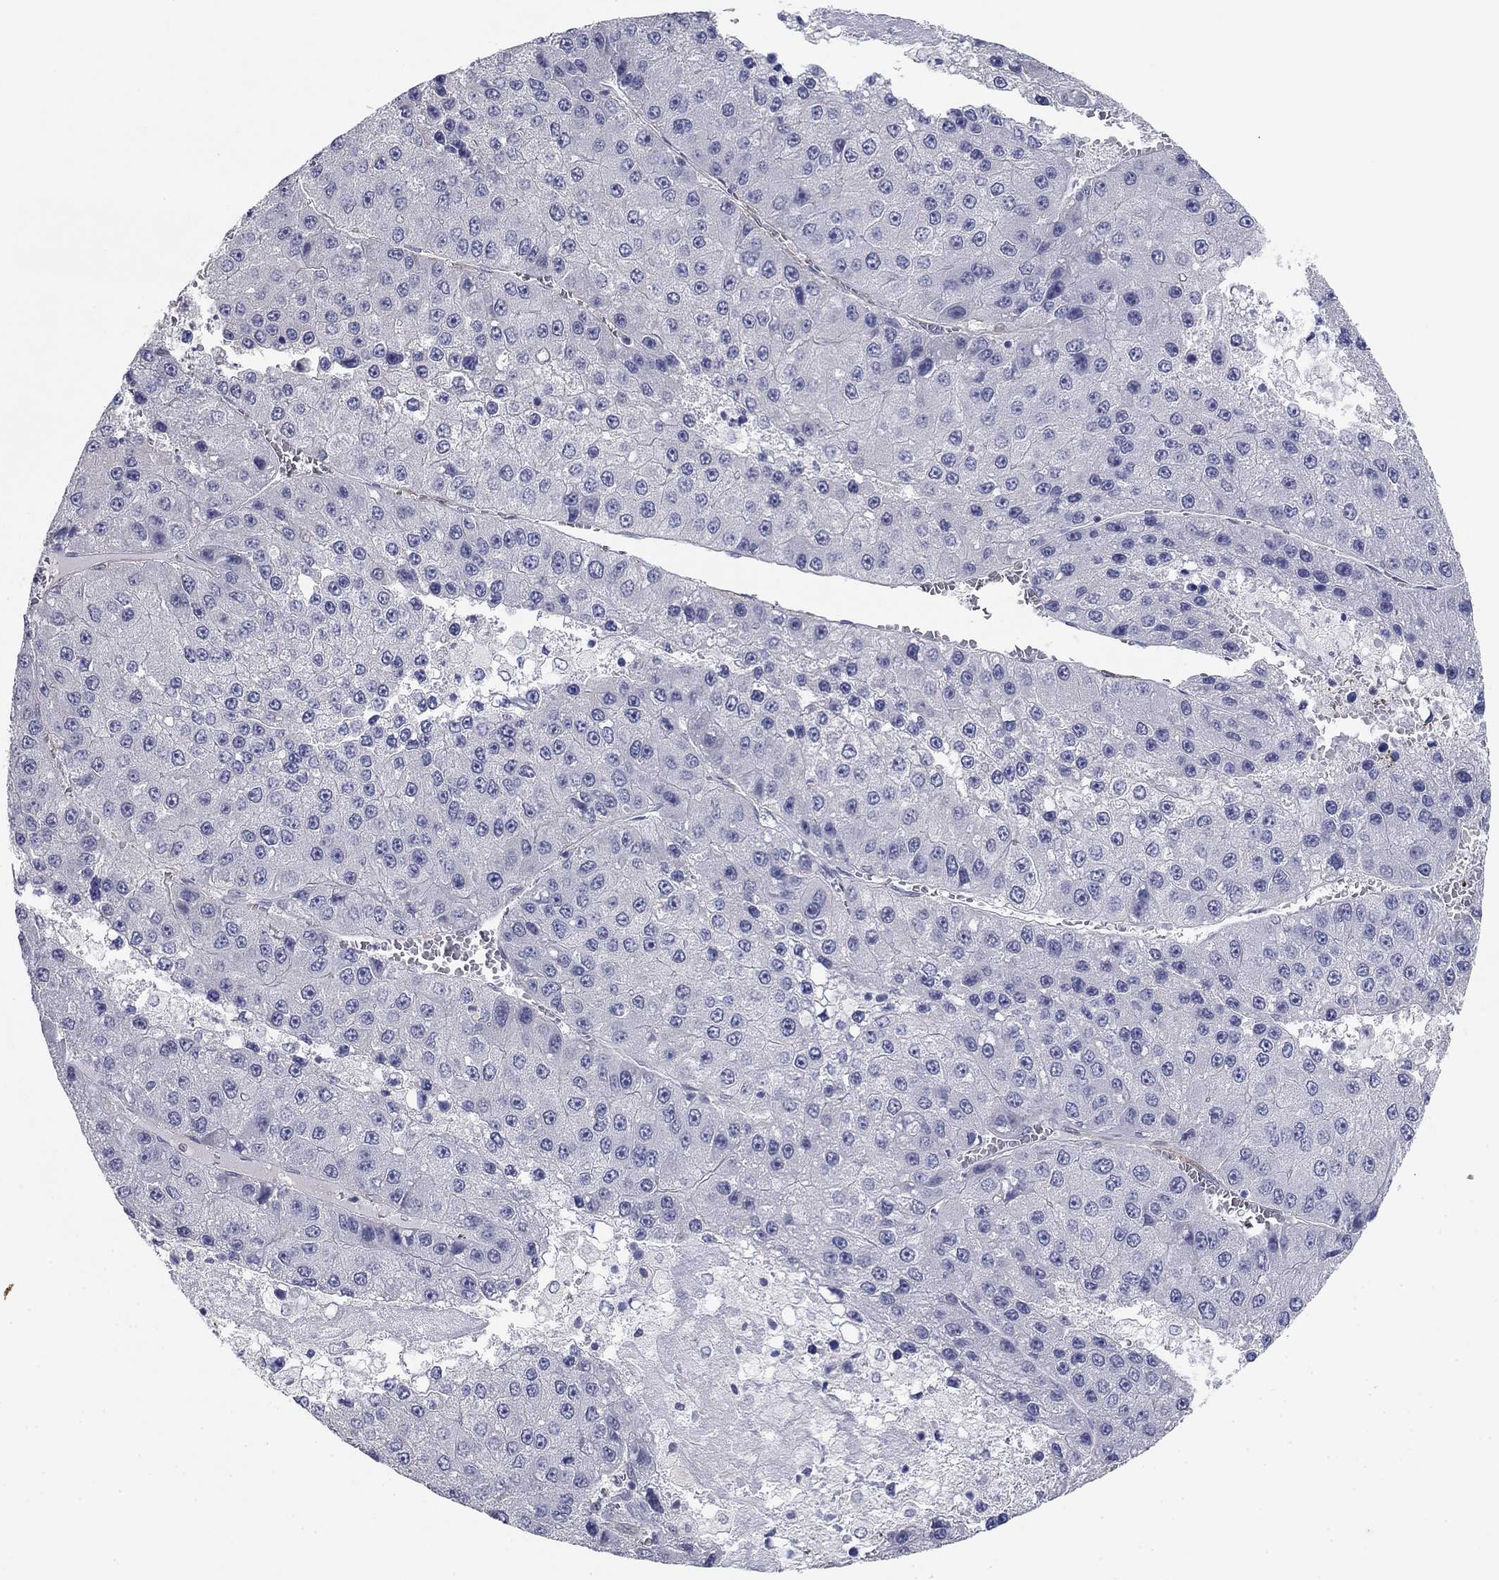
{"staining": {"intensity": "negative", "quantity": "none", "location": "none"}, "tissue": "liver cancer", "cell_type": "Tumor cells", "image_type": "cancer", "snomed": [{"axis": "morphology", "description": "Carcinoma, Hepatocellular, NOS"}, {"axis": "topography", "description": "Liver"}], "caption": "An image of liver cancer (hepatocellular carcinoma) stained for a protein reveals no brown staining in tumor cells.", "gene": "GRK7", "patient": {"sex": "female", "age": 73}}